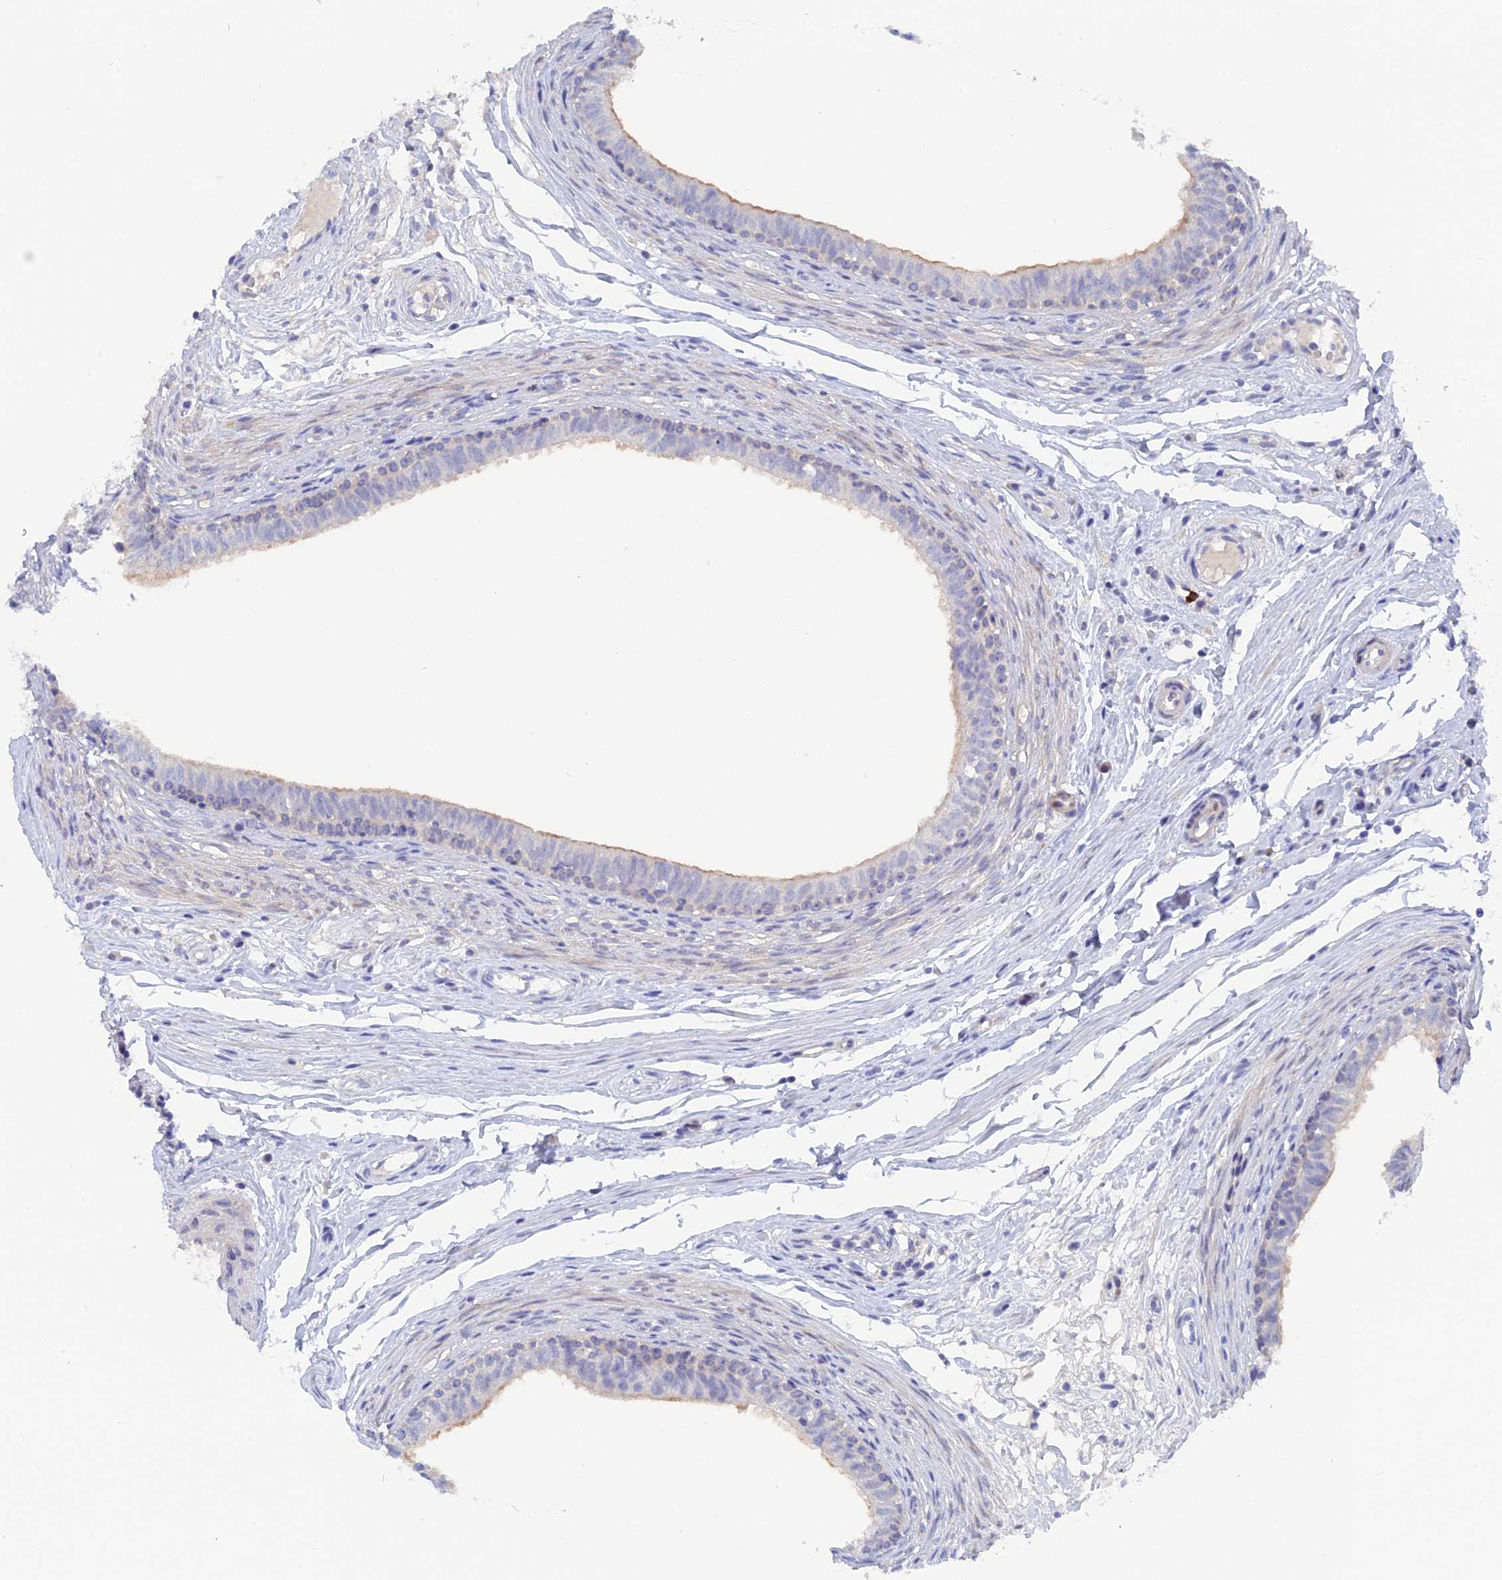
{"staining": {"intensity": "moderate", "quantity": "25%-75%", "location": "cytoplasmic/membranous"}, "tissue": "epididymis", "cell_type": "Glandular cells", "image_type": "normal", "snomed": [{"axis": "morphology", "description": "Normal tissue, NOS"}, {"axis": "topography", "description": "Epididymis, spermatic cord, NOS"}], "caption": "Protein analysis of normal epididymis reveals moderate cytoplasmic/membranous positivity in about 25%-75% of glandular cells. Nuclei are stained in blue.", "gene": "DACT3", "patient": {"sex": "male", "age": 22}}